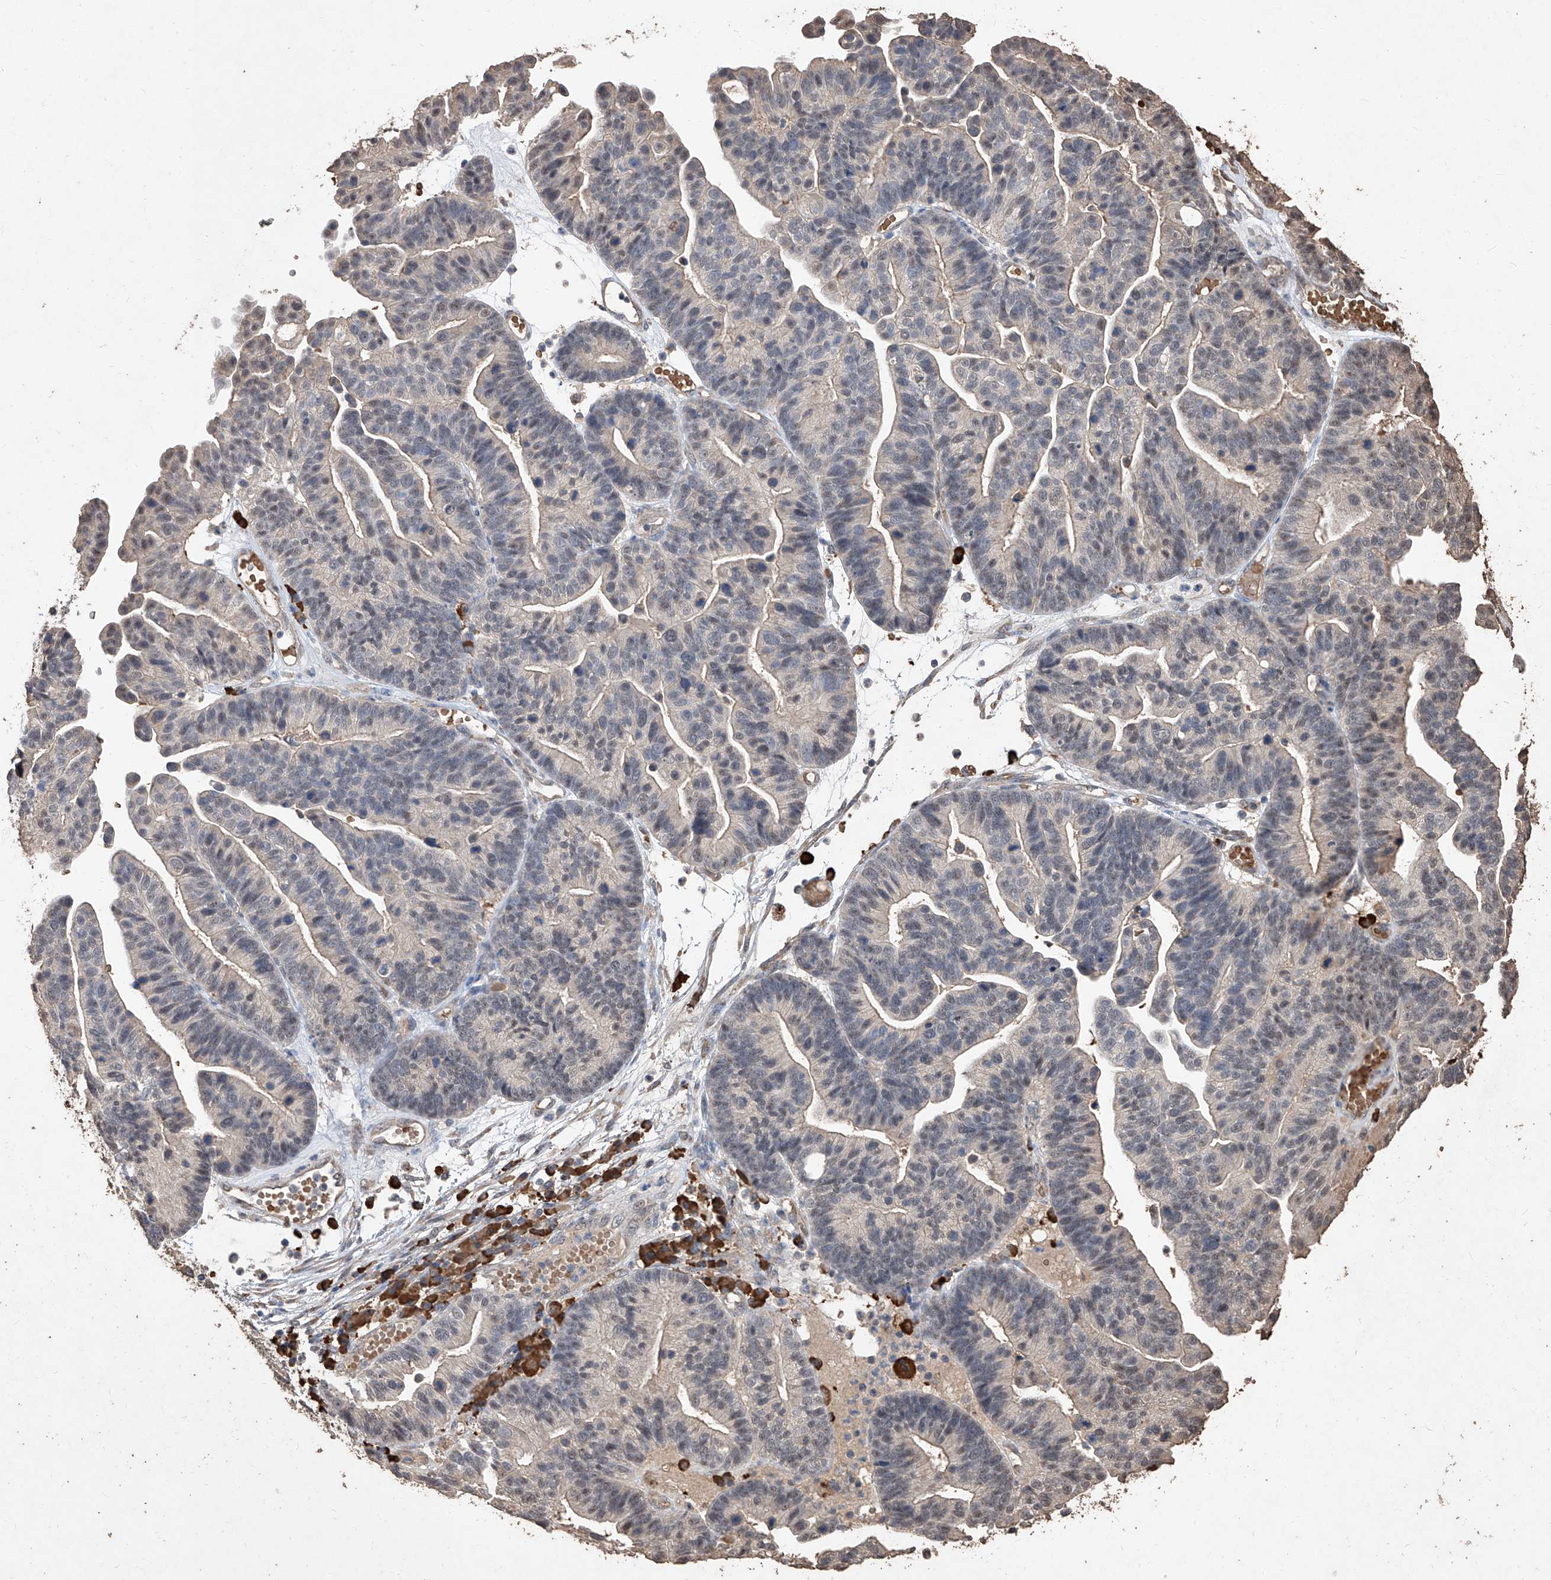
{"staining": {"intensity": "weak", "quantity": "<25%", "location": "cytoplasmic/membranous"}, "tissue": "ovarian cancer", "cell_type": "Tumor cells", "image_type": "cancer", "snomed": [{"axis": "morphology", "description": "Cystadenocarcinoma, serous, NOS"}, {"axis": "topography", "description": "Ovary"}], "caption": "The image demonstrates no staining of tumor cells in serous cystadenocarcinoma (ovarian).", "gene": "EML1", "patient": {"sex": "female", "age": 56}}